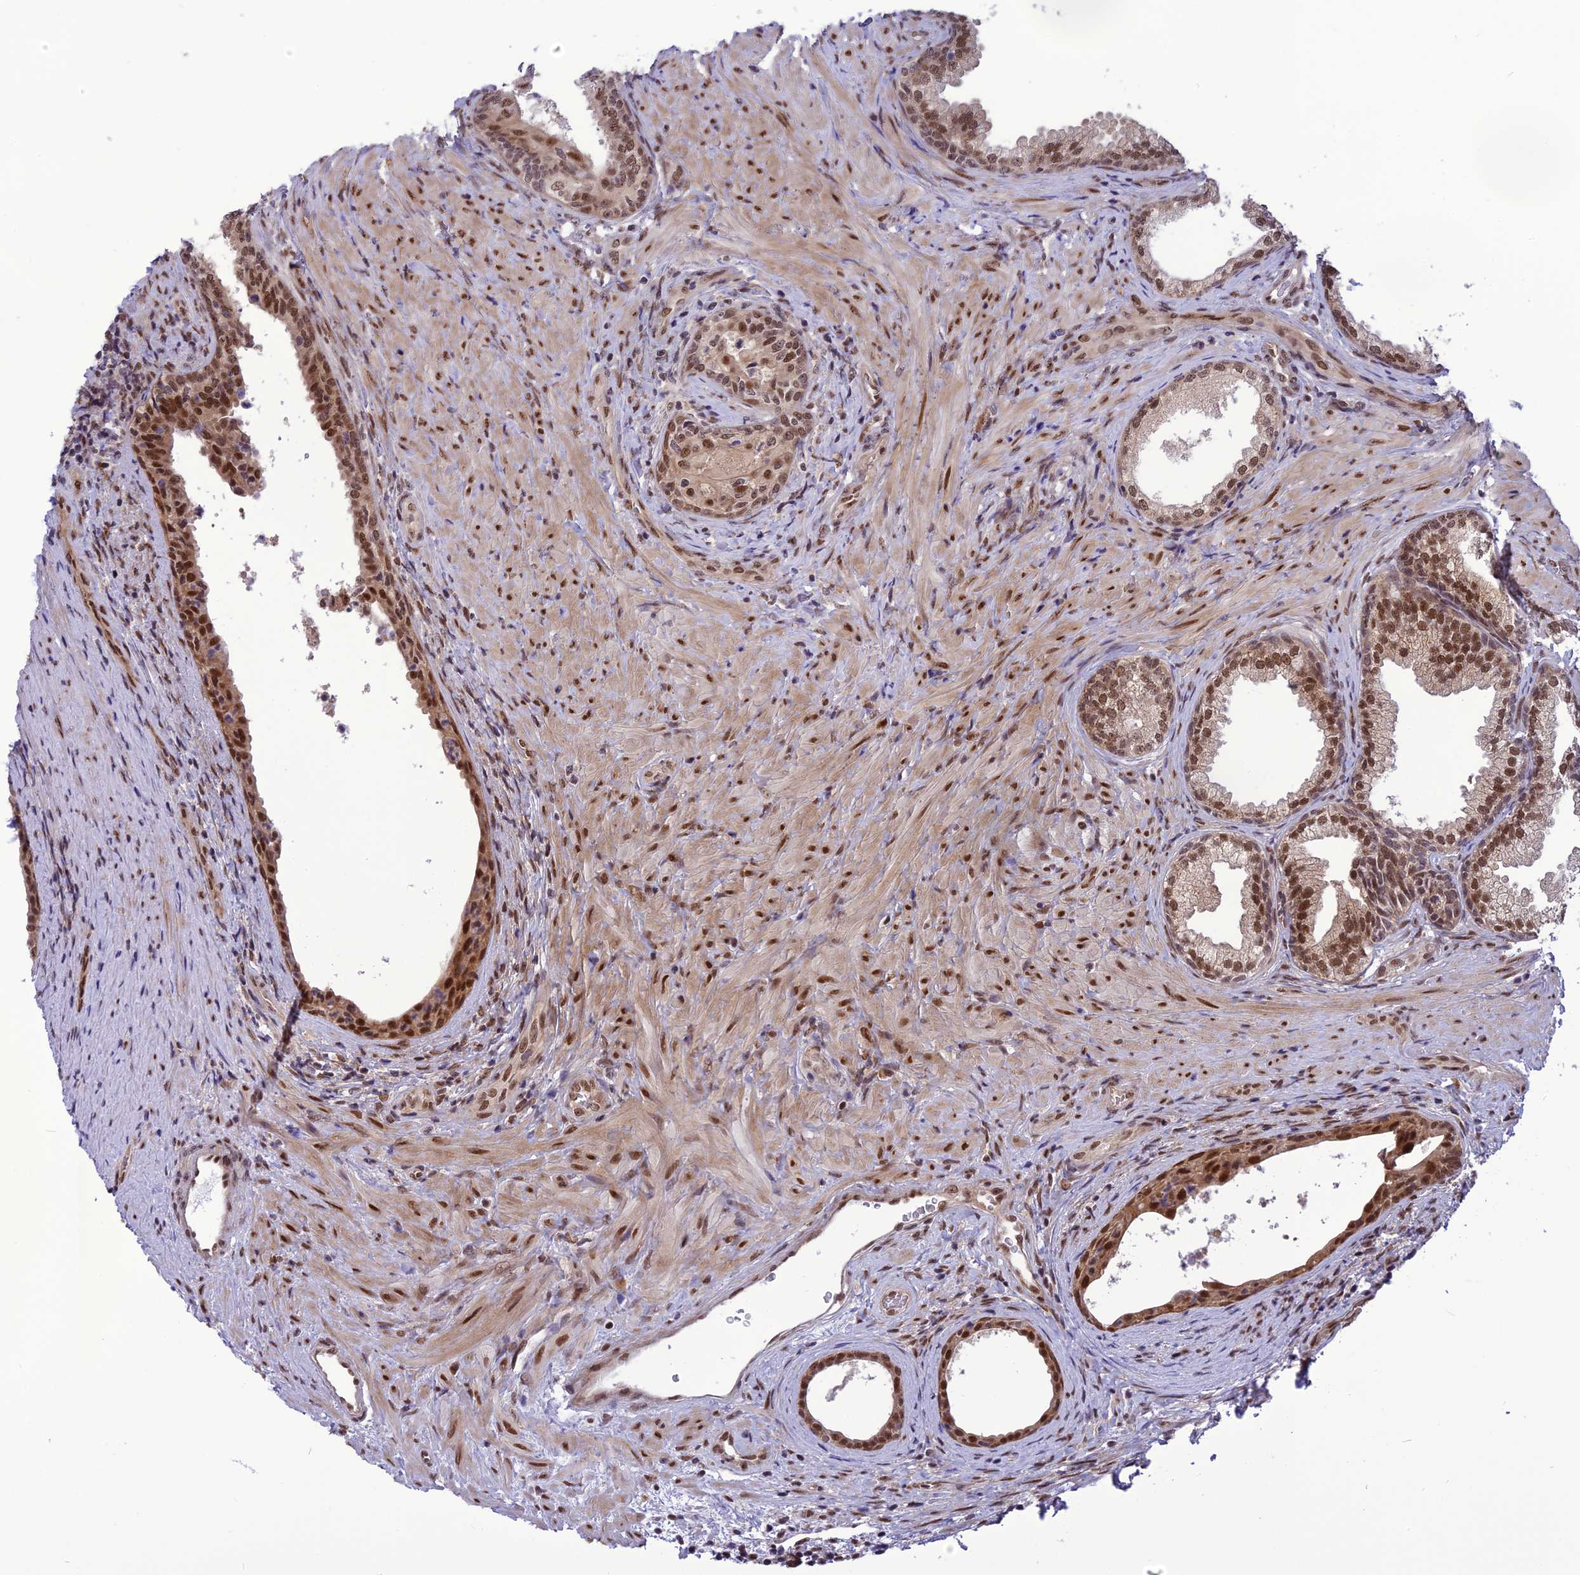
{"staining": {"intensity": "moderate", "quantity": ">75%", "location": "nuclear"}, "tissue": "prostate", "cell_type": "Glandular cells", "image_type": "normal", "snomed": [{"axis": "morphology", "description": "Normal tissue, NOS"}, {"axis": "topography", "description": "Prostate"}], "caption": "About >75% of glandular cells in unremarkable prostate exhibit moderate nuclear protein positivity as visualized by brown immunohistochemical staining.", "gene": "RTRAF", "patient": {"sex": "male", "age": 76}}